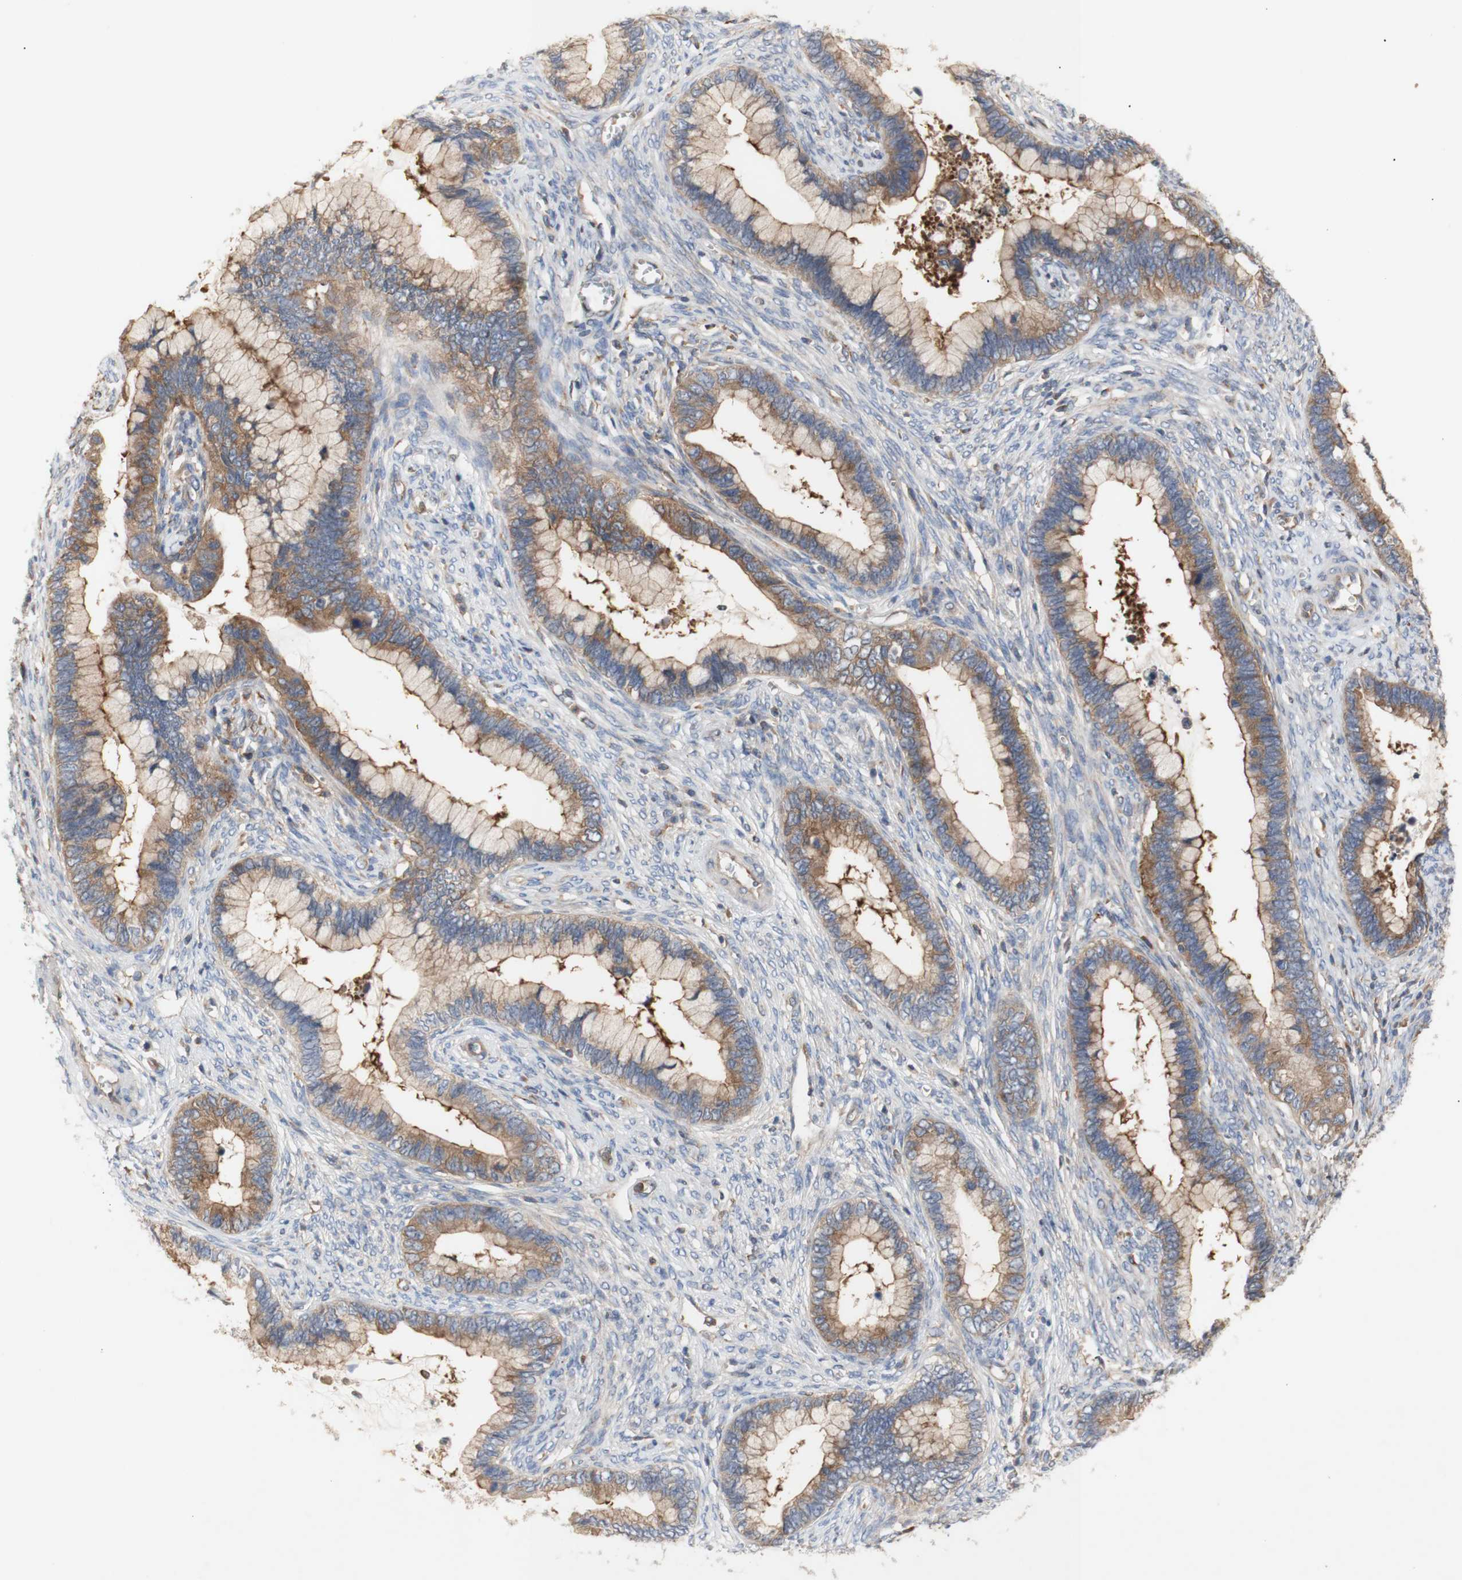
{"staining": {"intensity": "moderate", "quantity": ">75%", "location": "cytoplasmic/membranous"}, "tissue": "cervical cancer", "cell_type": "Tumor cells", "image_type": "cancer", "snomed": [{"axis": "morphology", "description": "Adenocarcinoma, NOS"}, {"axis": "topography", "description": "Cervix"}], "caption": "Cervical cancer stained with DAB (3,3'-diaminobenzidine) immunohistochemistry (IHC) exhibits medium levels of moderate cytoplasmic/membranous expression in about >75% of tumor cells.", "gene": "IKBKG", "patient": {"sex": "female", "age": 44}}